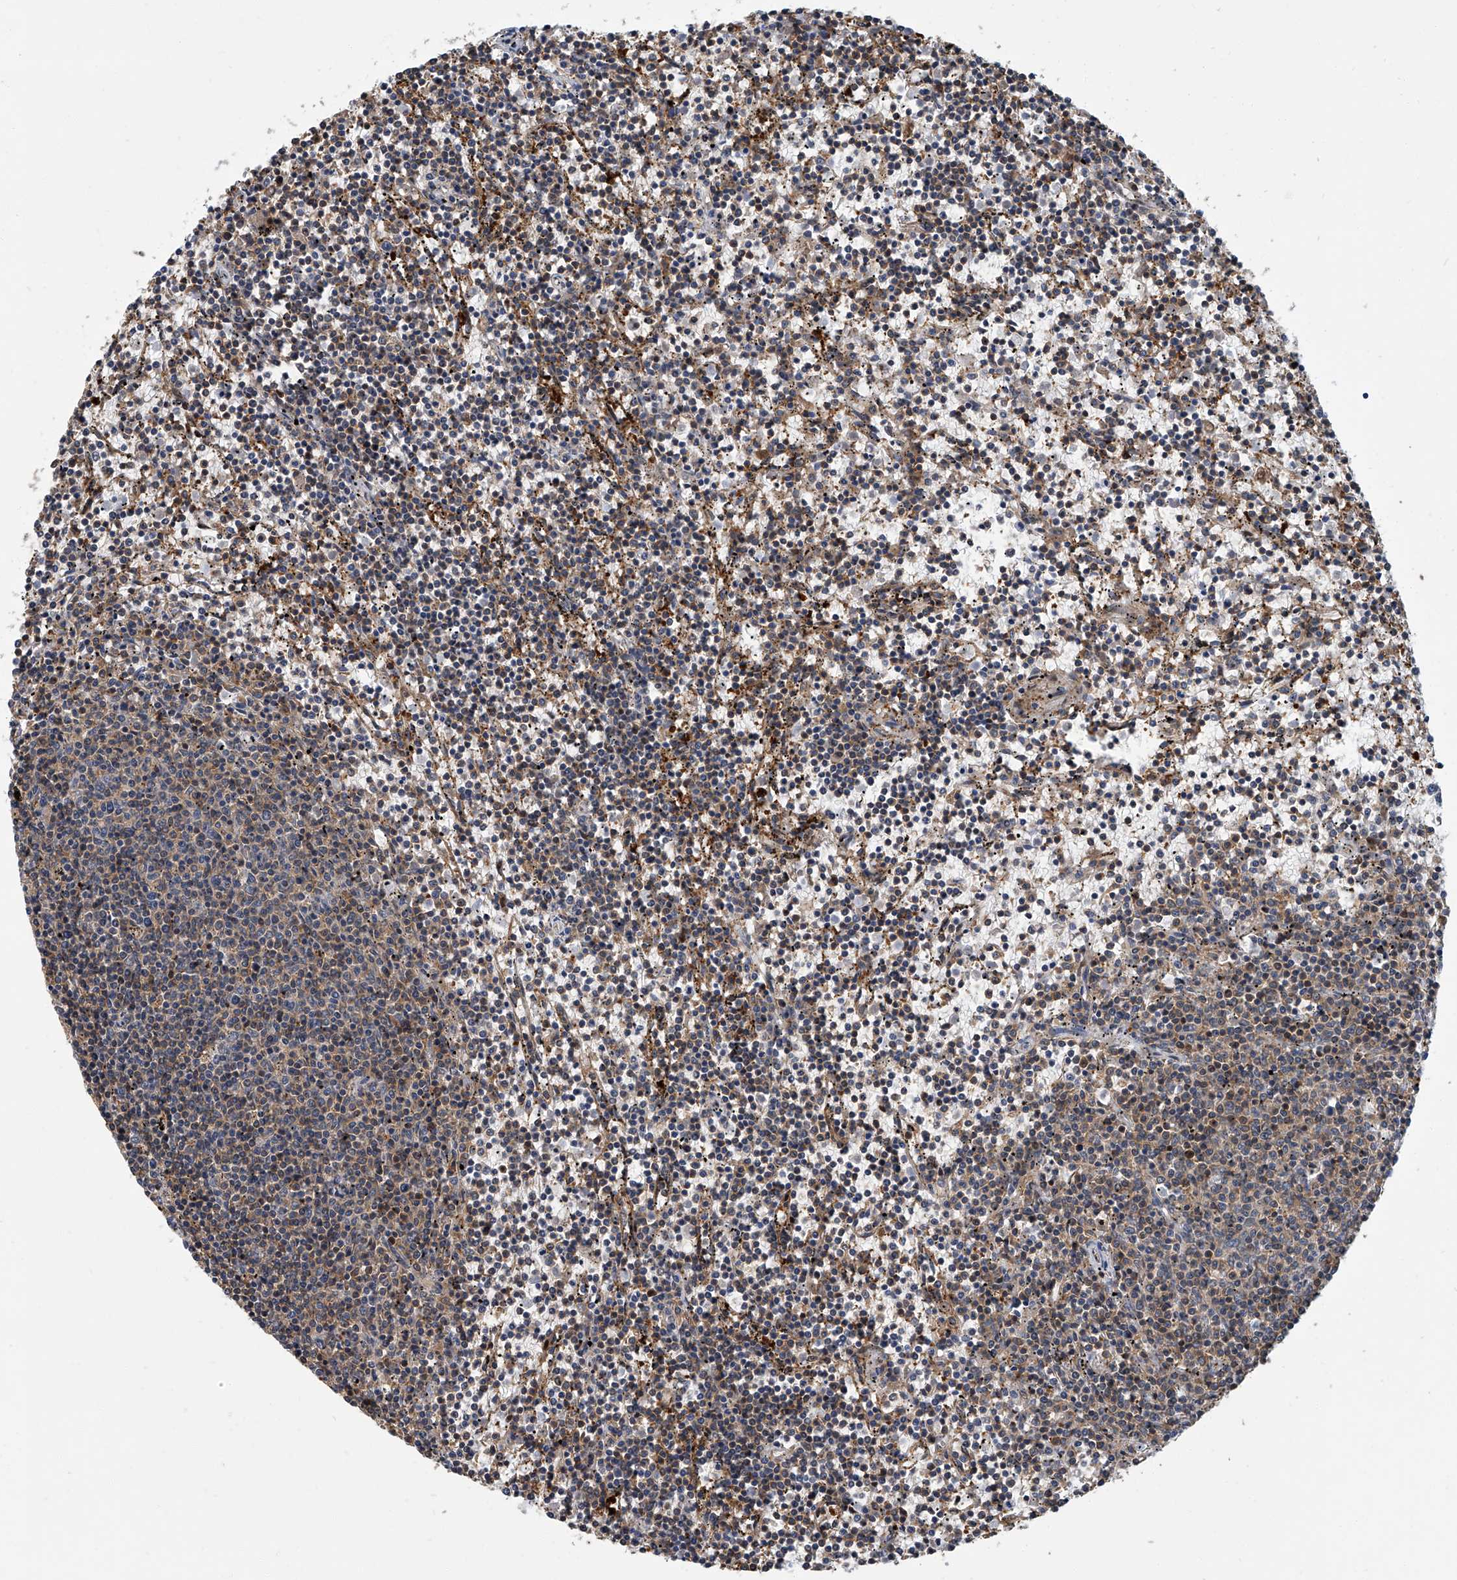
{"staining": {"intensity": "negative", "quantity": "none", "location": "none"}, "tissue": "lymphoma", "cell_type": "Tumor cells", "image_type": "cancer", "snomed": [{"axis": "morphology", "description": "Malignant lymphoma, non-Hodgkin's type, Low grade"}, {"axis": "topography", "description": "Spleen"}], "caption": "This is a micrograph of IHC staining of malignant lymphoma, non-Hodgkin's type (low-grade), which shows no staining in tumor cells.", "gene": "PSMB10", "patient": {"sex": "female", "age": 50}}